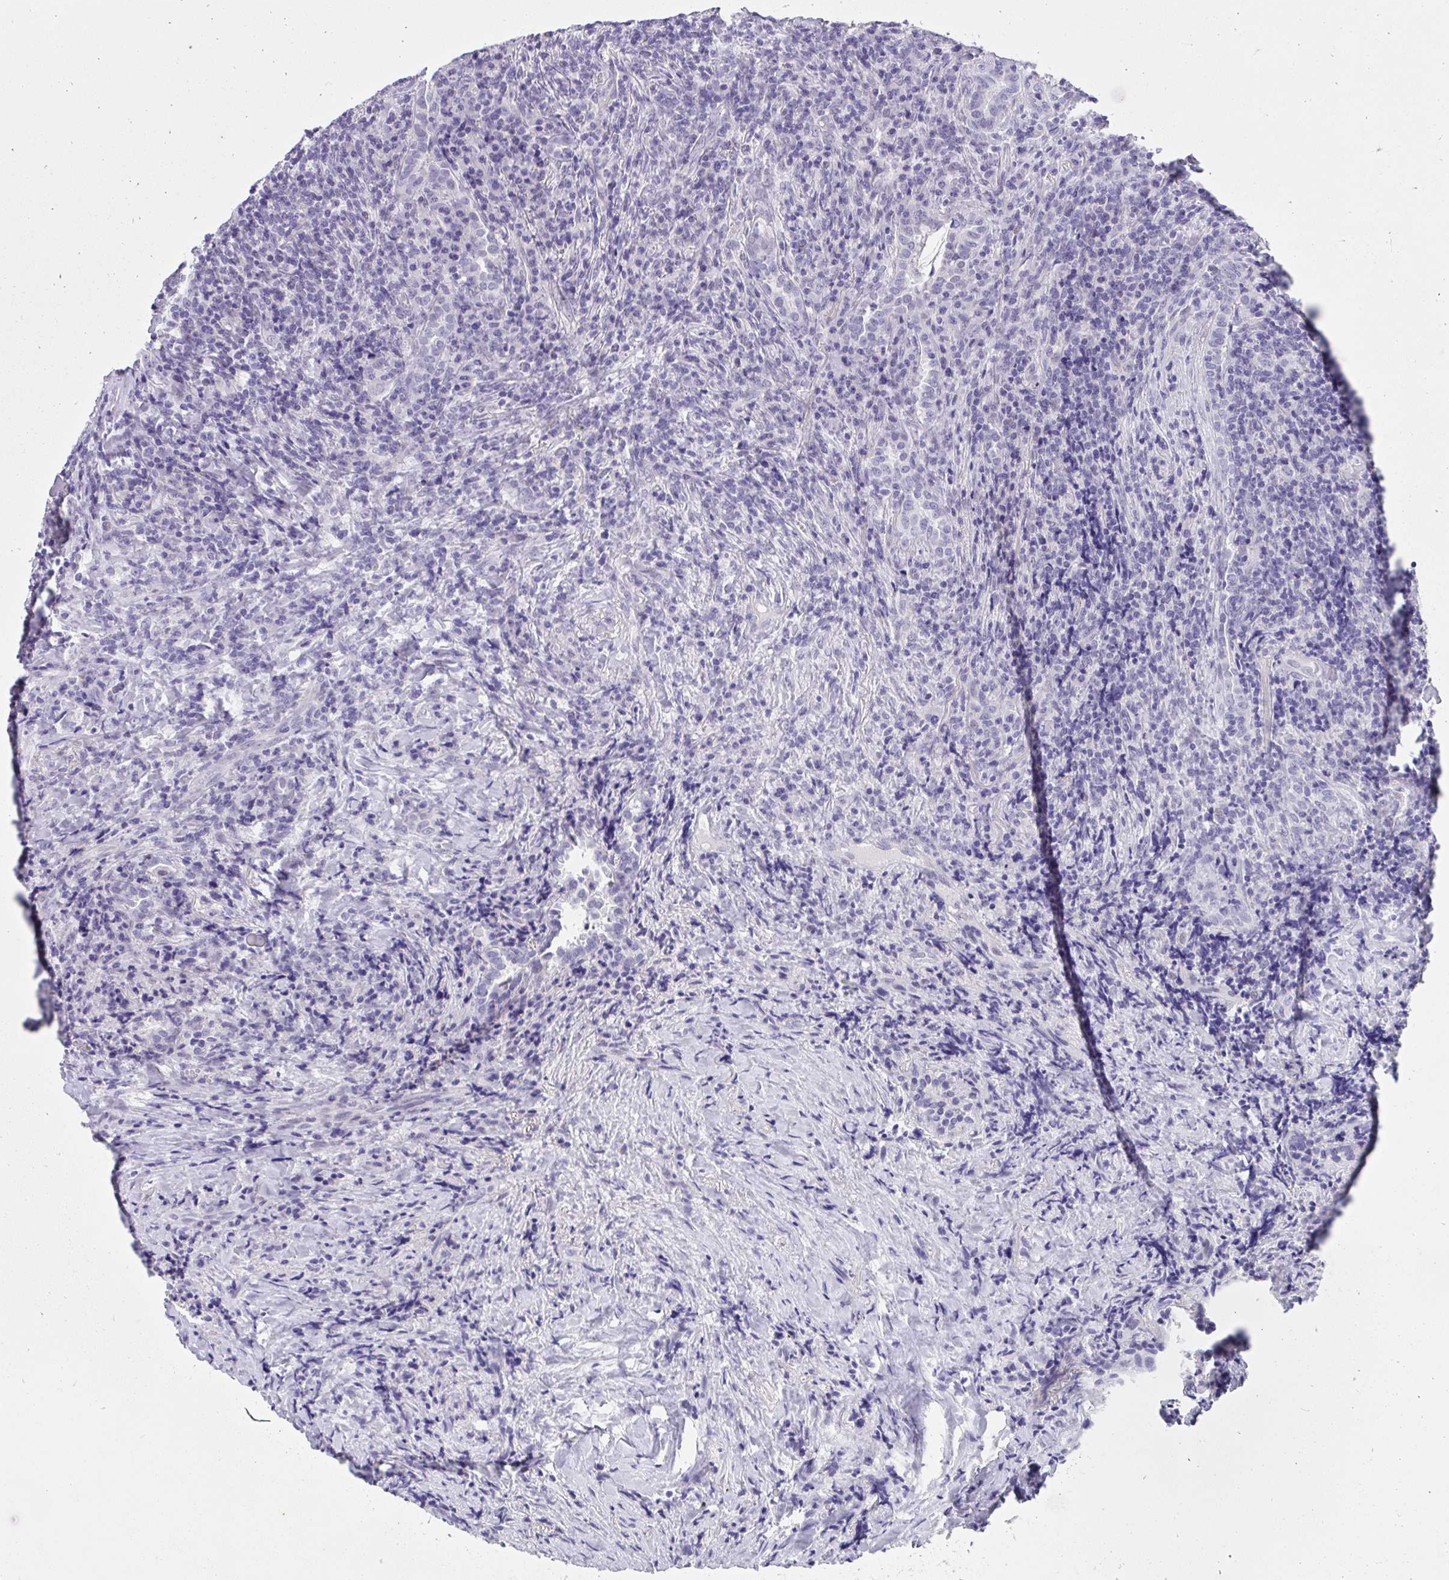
{"staining": {"intensity": "negative", "quantity": "none", "location": "none"}, "tissue": "lymphoma", "cell_type": "Tumor cells", "image_type": "cancer", "snomed": [{"axis": "morphology", "description": "Hodgkin's disease, NOS"}, {"axis": "topography", "description": "Lung"}], "caption": "Immunohistochemistry (IHC) of Hodgkin's disease shows no positivity in tumor cells.", "gene": "KLK1", "patient": {"sex": "male", "age": 17}}